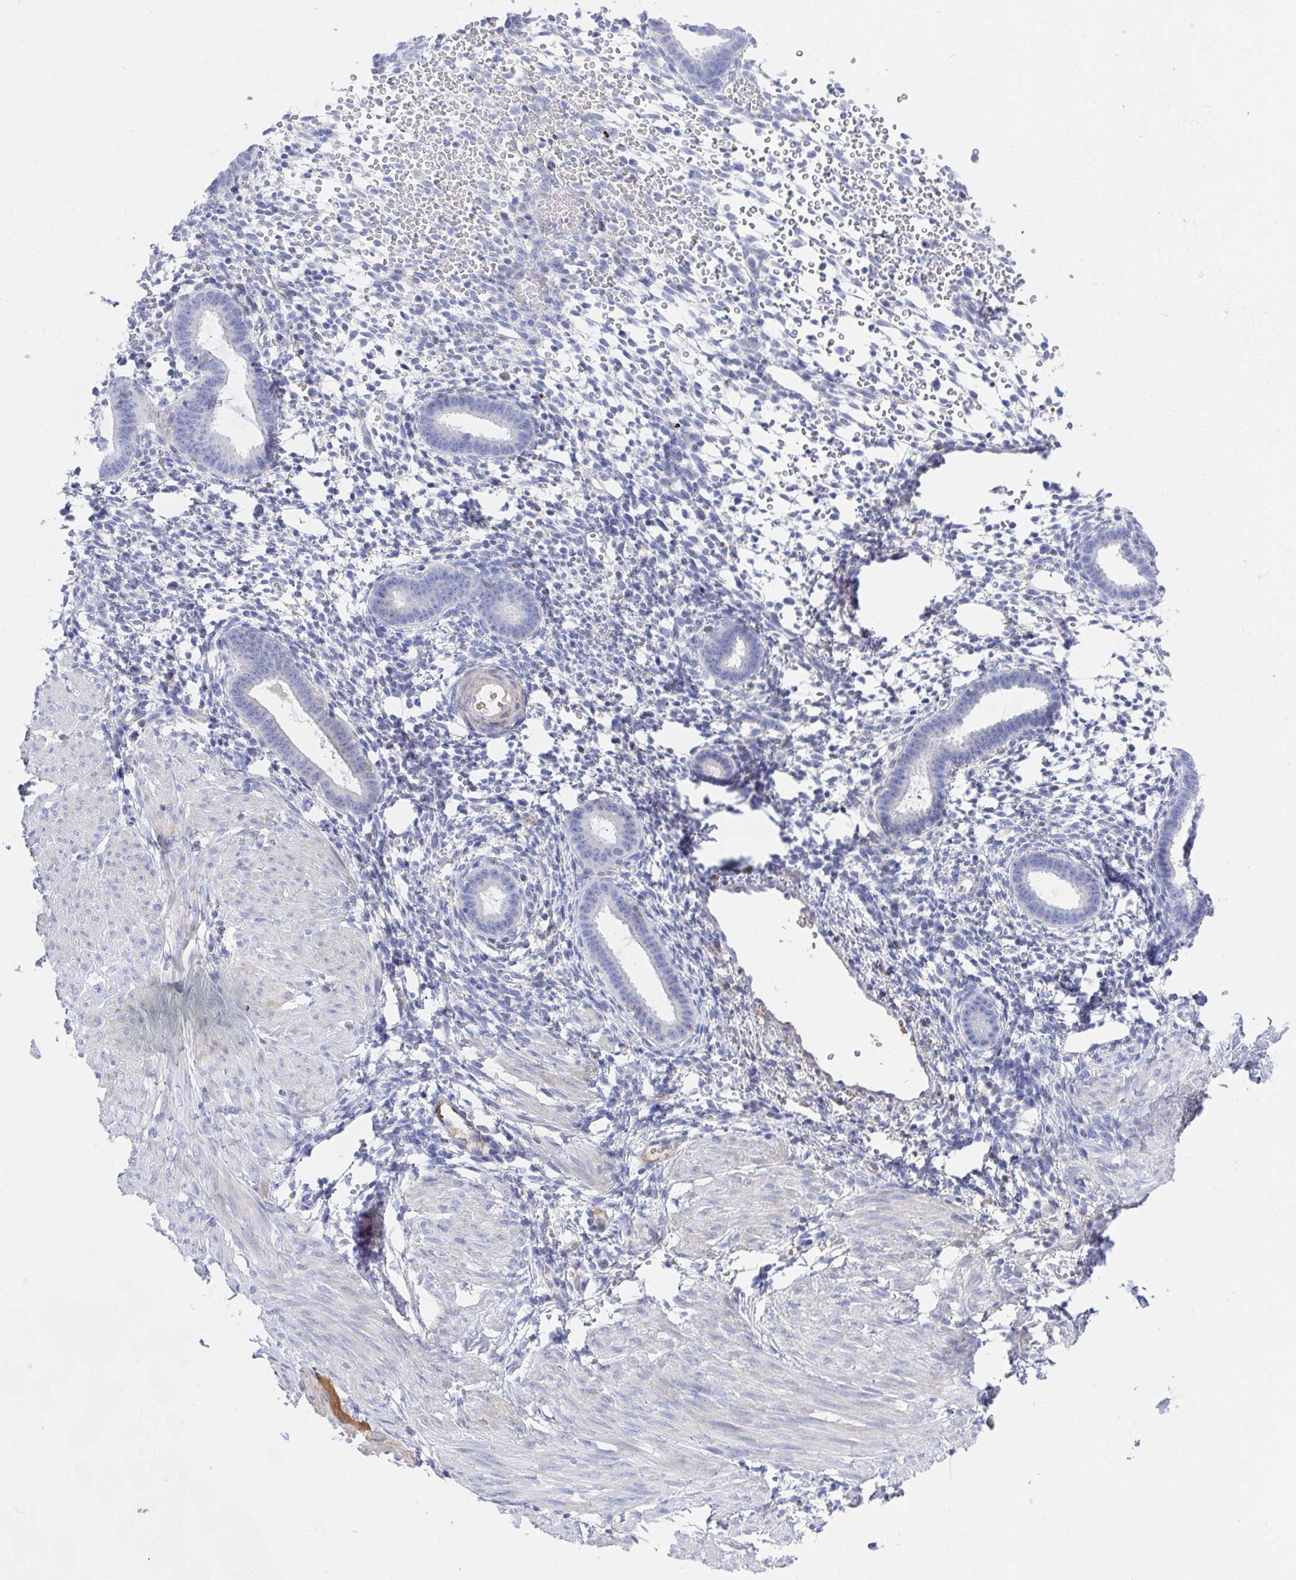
{"staining": {"intensity": "negative", "quantity": "none", "location": "none"}, "tissue": "endometrium", "cell_type": "Cells in endometrial stroma", "image_type": "normal", "snomed": [{"axis": "morphology", "description": "Normal tissue, NOS"}, {"axis": "topography", "description": "Endometrium"}], "caption": "Photomicrograph shows no protein expression in cells in endometrial stroma of unremarkable endometrium.", "gene": "TNFAIP6", "patient": {"sex": "female", "age": 36}}